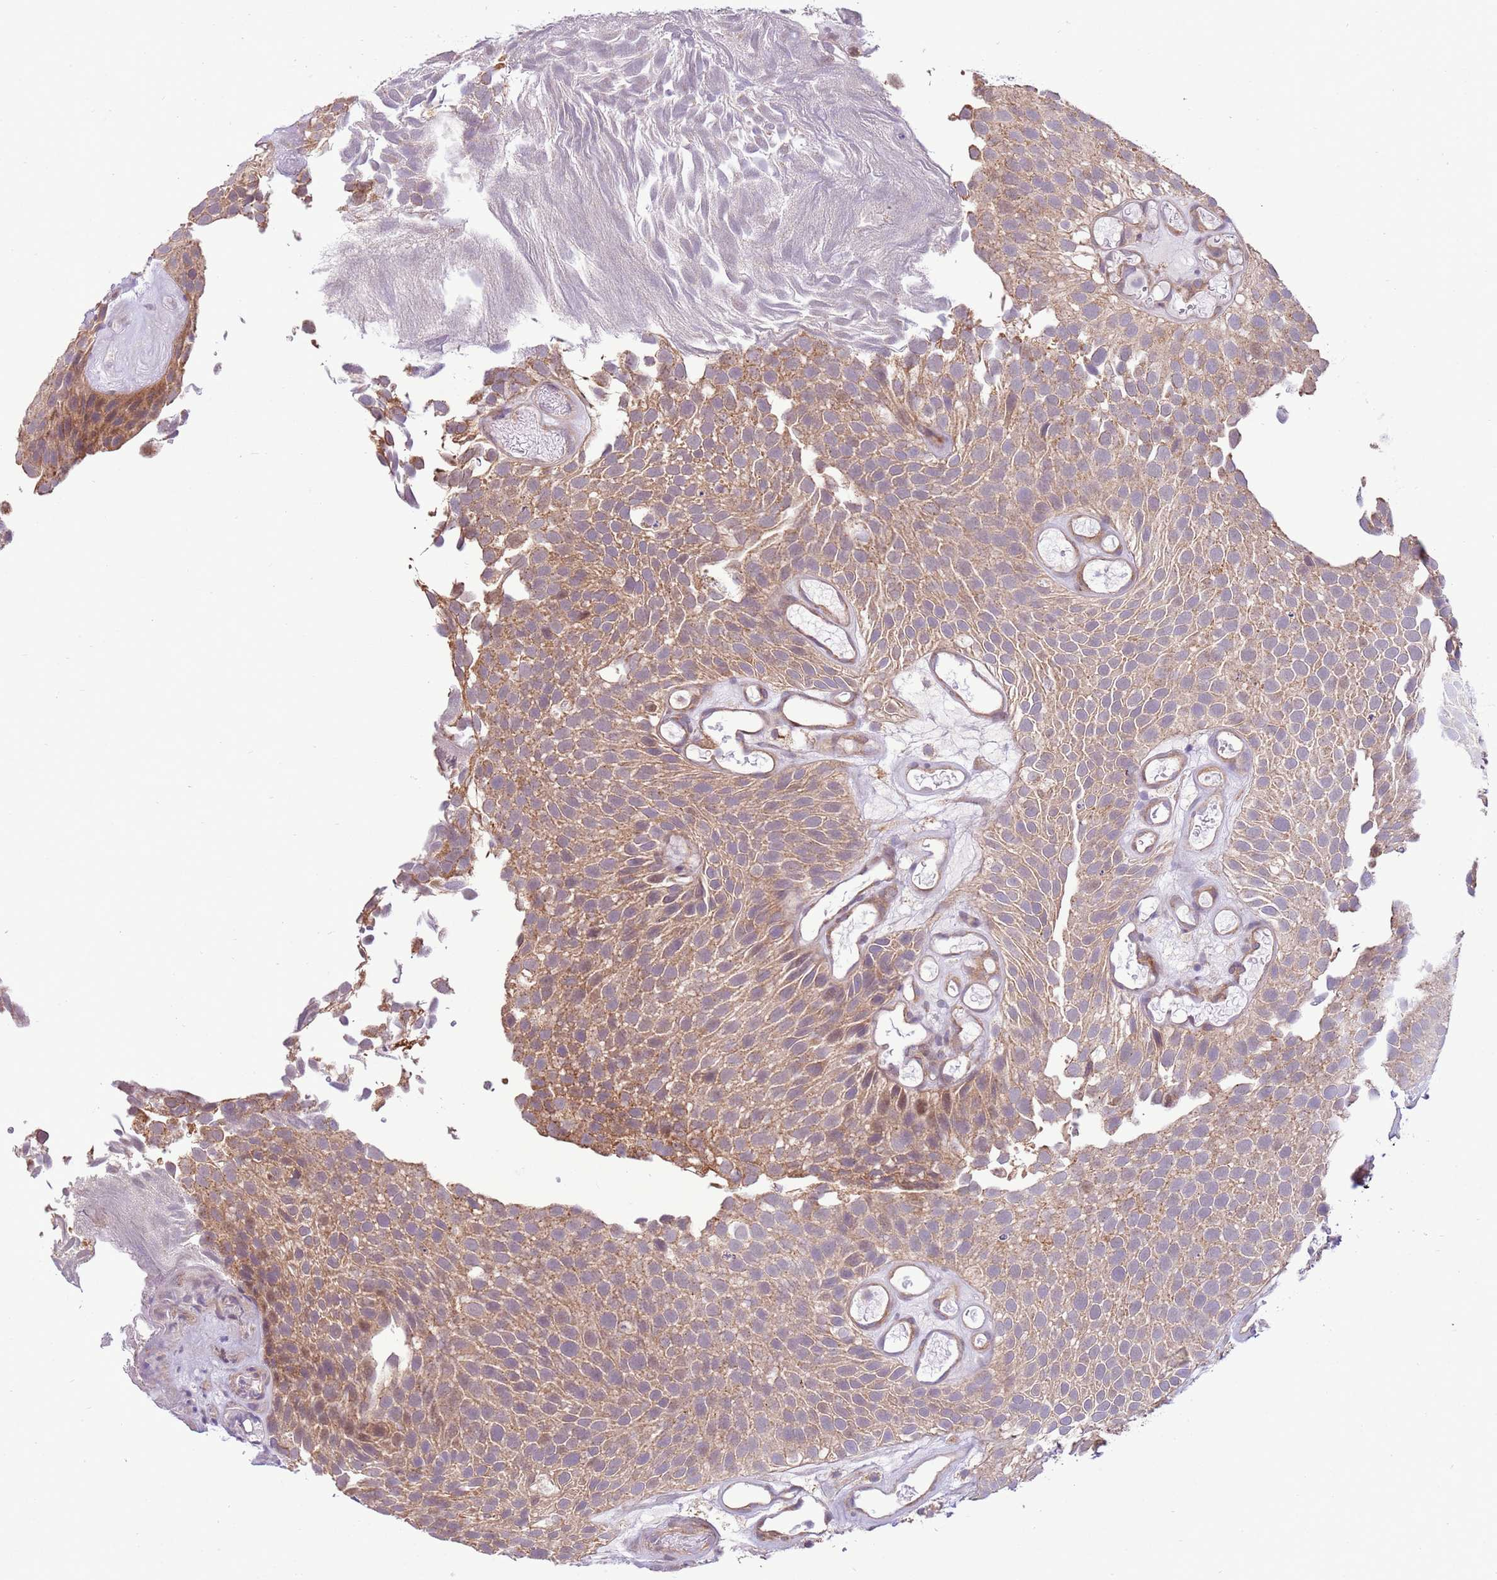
{"staining": {"intensity": "moderate", "quantity": "25%-75%", "location": "cytoplasmic/membranous,nuclear"}, "tissue": "urothelial cancer", "cell_type": "Tumor cells", "image_type": "cancer", "snomed": [{"axis": "morphology", "description": "Urothelial carcinoma, Low grade"}, {"axis": "topography", "description": "Urinary bladder"}], "caption": "Immunohistochemical staining of human low-grade urothelial carcinoma shows moderate cytoplasmic/membranous and nuclear protein expression in about 25%-75% of tumor cells.", "gene": "SCARA3", "patient": {"sex": "male", "age": 89}}